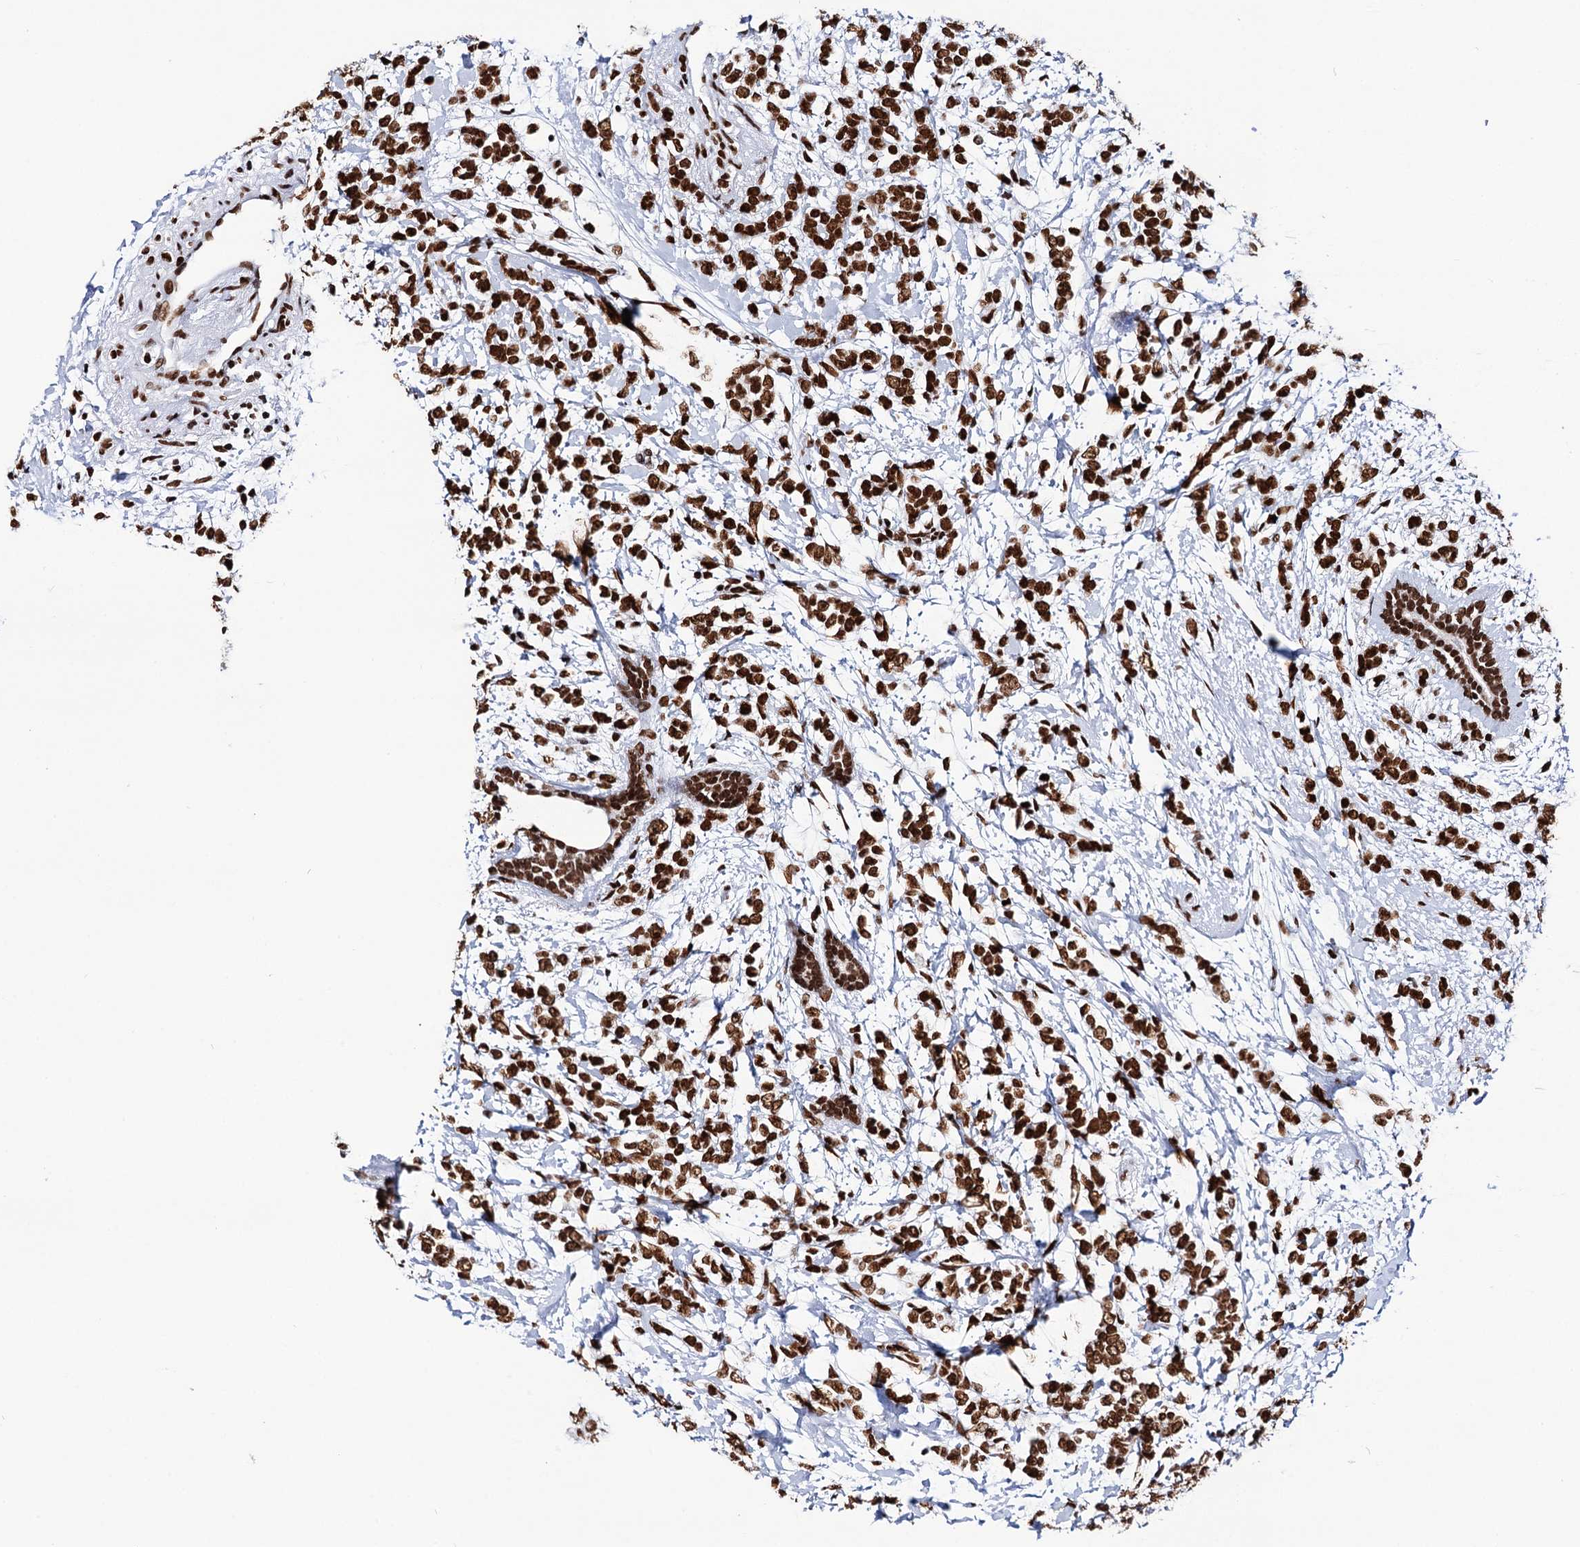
{"staining": {"intensity": "strong", "quantity": ">75%", "location": "nuclear"}, "tissue": "breast cancer", "cell_type": "Tumor cells", "image_type": "cancer", "snomed": [{"axis": "morphology", "description": "Normal tissue, NOS"}, {"axis": "morphology", "description": "Lobular carcinoma"}, {"axis": "topography", "description": "Breast"}], "caption": "Immunohistochemical staining of breast cancer (lobular carcinoma) demonstrates strong nuclear protein positivity in about >75% of tumor cells. (Stains: DAB (3,3'-diaminobenzidine) in brown, nuclei in blue, Microscopy: brightfield microscopy at high magnification).", "gene": "MATR3", "patient": {"sex": "female", "age": 47}}